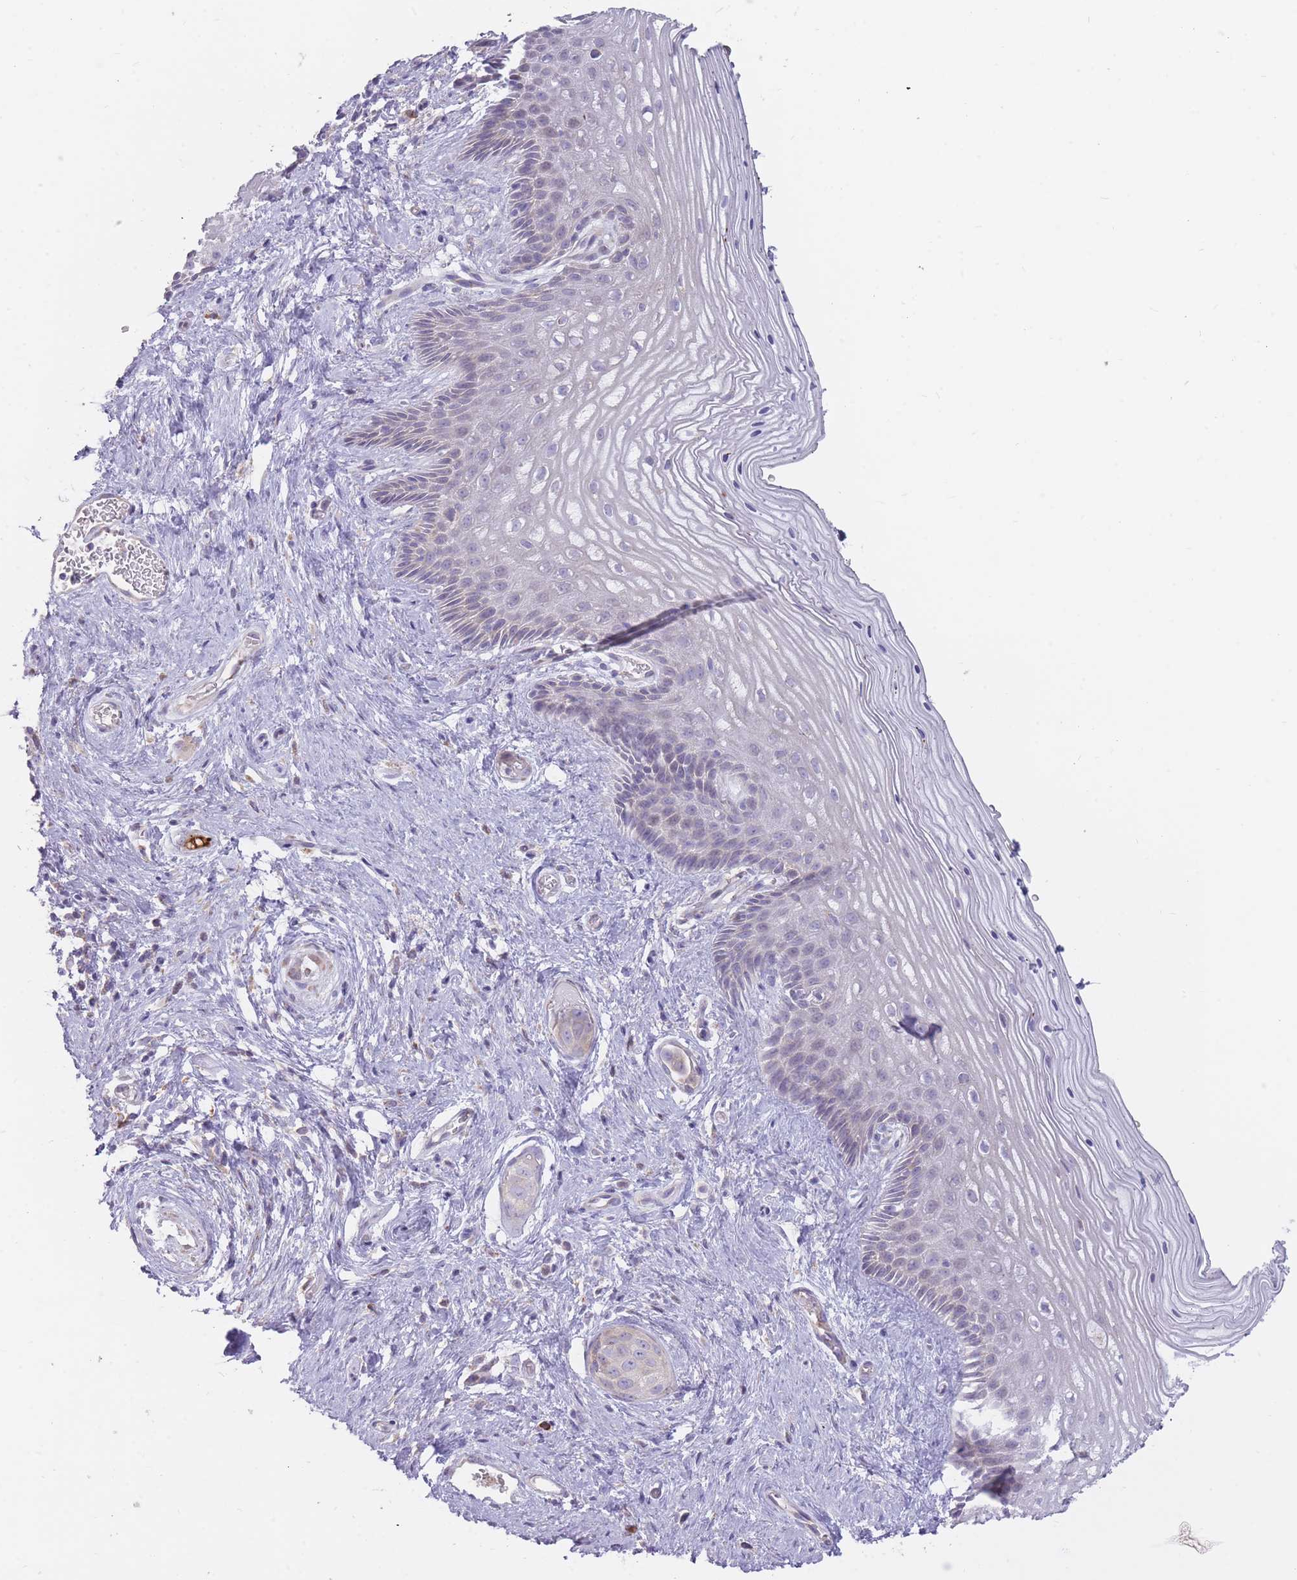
{"staining": {"intensity": "negative", "quantity": "none", "location": "none"}, "tissue": "vagina", "cell_type": "Squamous epithelial cells", "image_type": "normal", "snomed": [{"axis": "morphology", "description": "Normal tissue, NOS"}, {"axis": "topography", "description": "Vagina"}], "caption": "Immunohistochemical staining of normal human vagina demonstrates no significant staining in squamous epithelial cells. Brightfield microscopy of IHC stained with DAB (3,3'-diaminobenzidine) (brown) and hematoxylin (blue), captured at high magnification.", "gene": "TRAPPC5", "patient": {"sex": "female", "age": 47}}